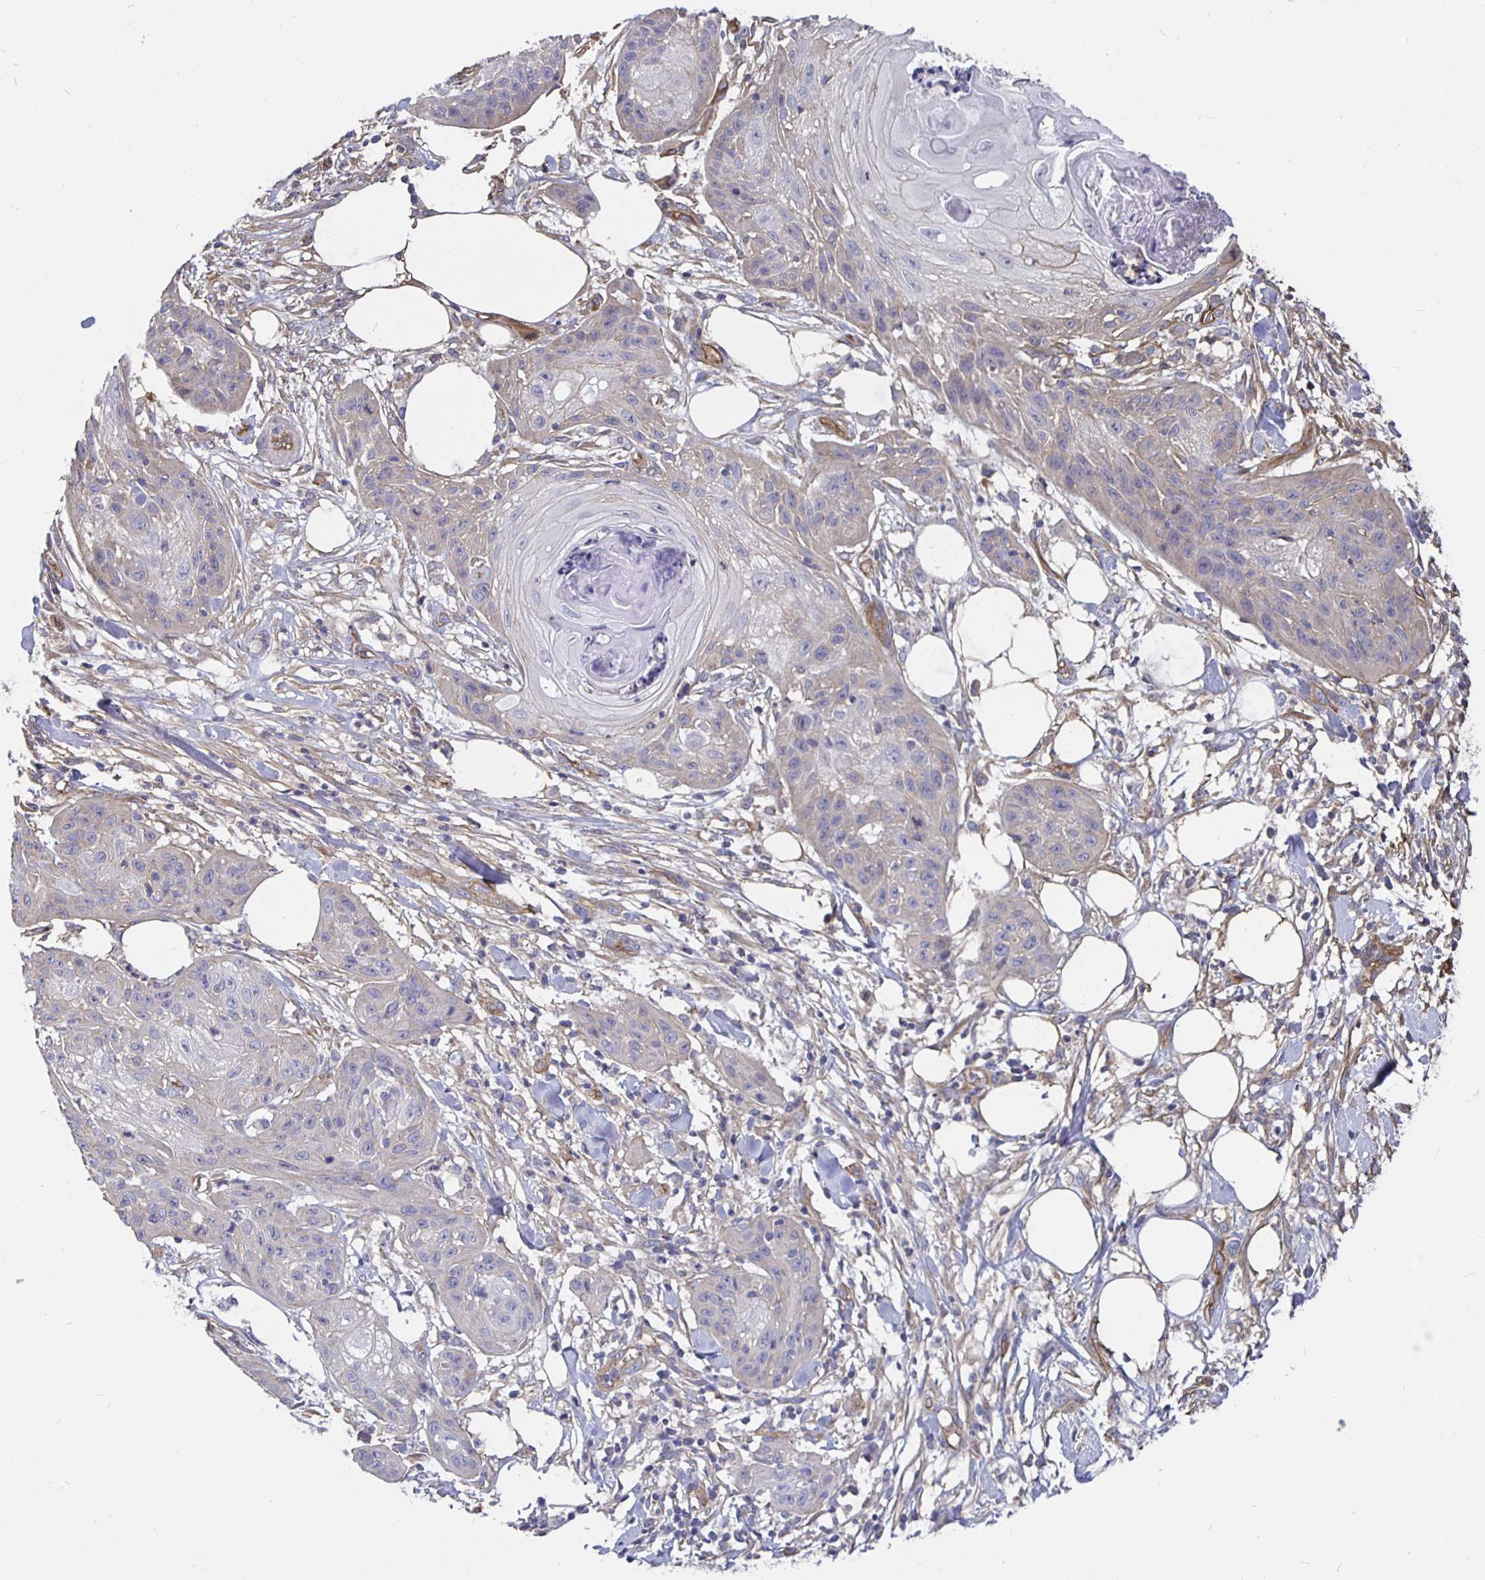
{"staining": {"intensity": "negative", "quantity": "none", "location": "none"}, "tissue": "skin cancer", "cell_type": "Tumor cells", "image_type": "cancer", "snomed": [{"axis": "morphology", "description": "Squamous cell carcinoma, NOS"}, {"axis": "topography", "description": "Skin"}], "caption": "Immunohistochemistry of skin cancer reveals no positivity in tumor cells.", "gene": "ARHGEF39", "patient": {"sex": "female", "age": 88}}